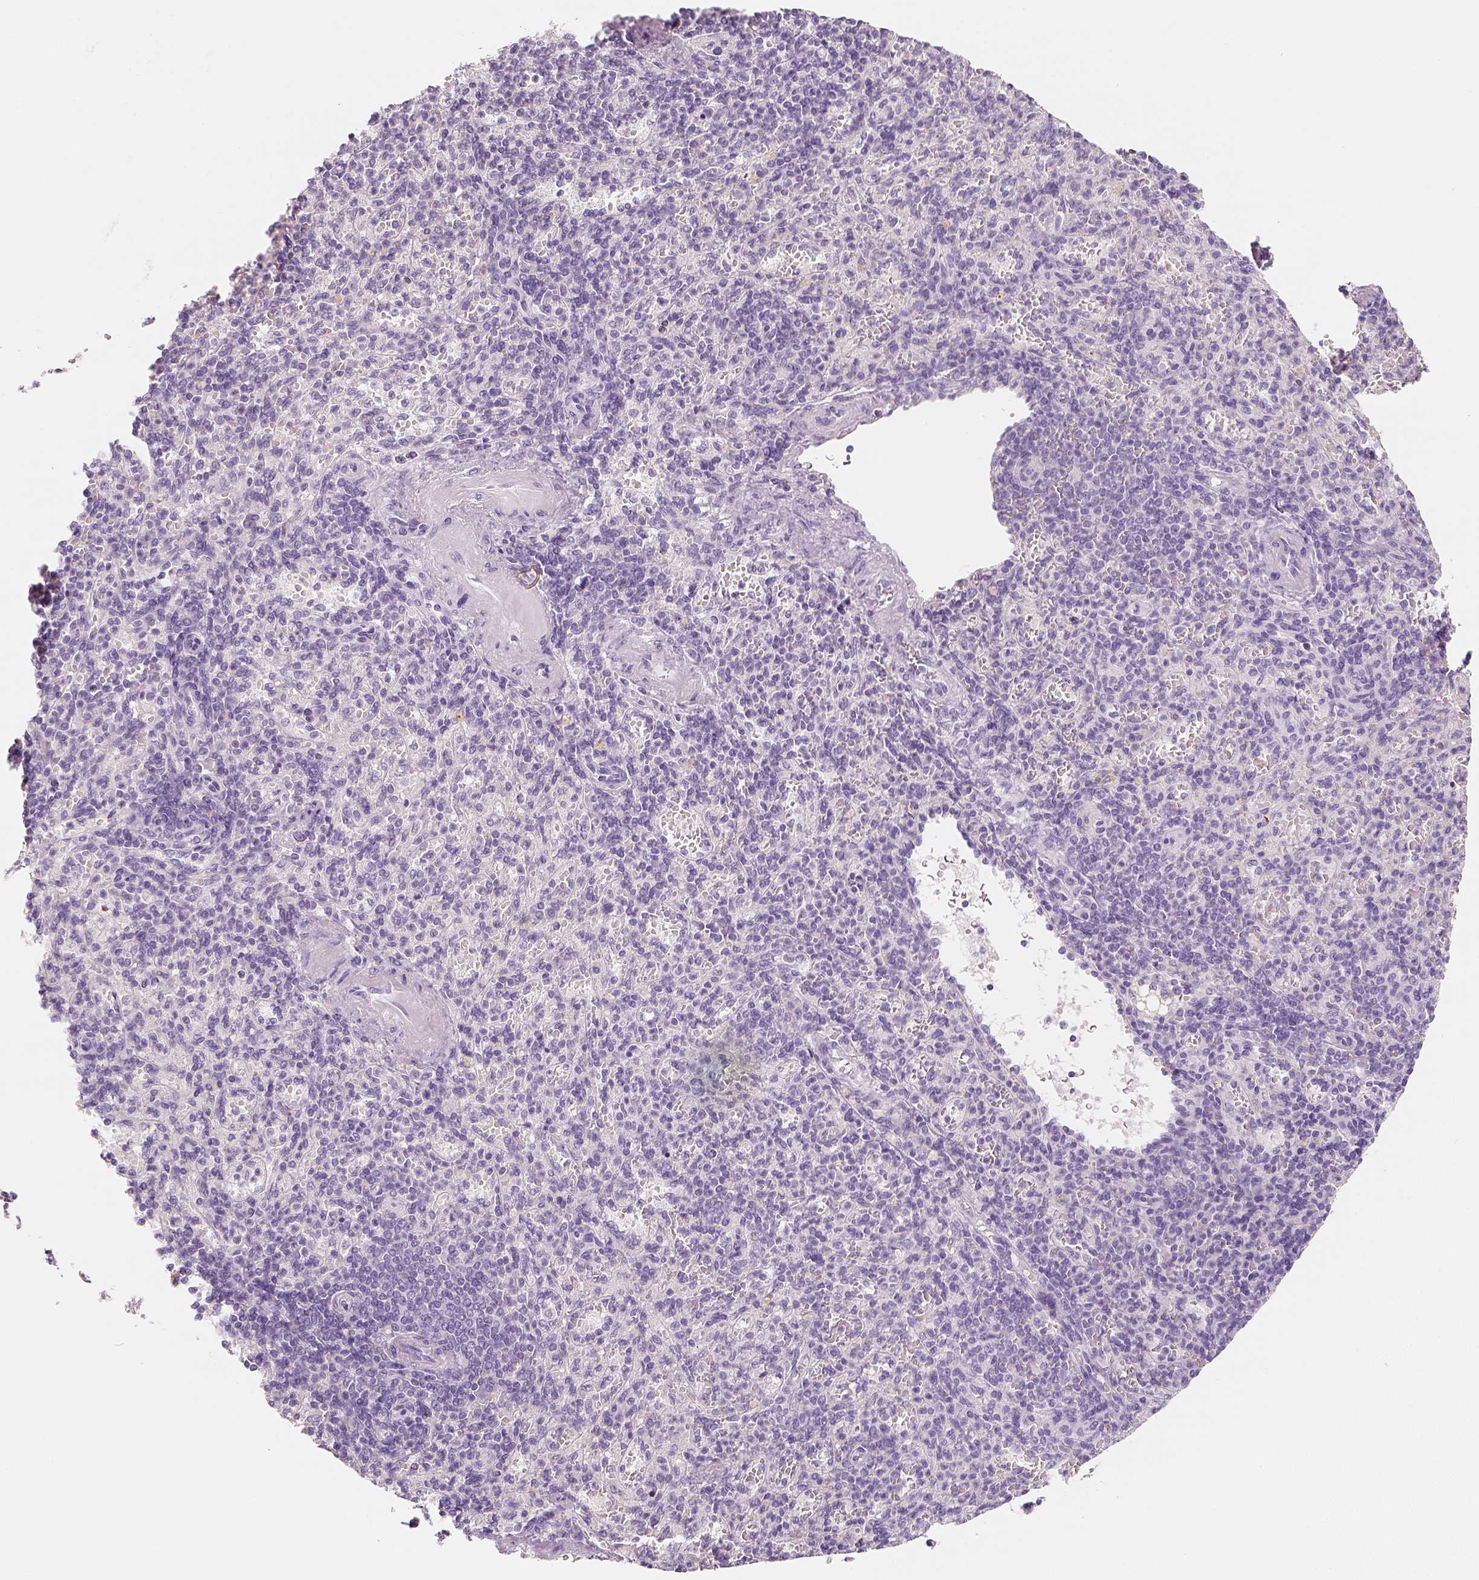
{"staining": {"intensity": "negative", "quantity": "none", "location": "none"}, "tissue": "spleen", "cell_type": "Cells in red pulp", "image_type": "normal", "snomed": [{"axis": "morphology", "description": "Normal tissue, NOS"}, {"axis": "topography", "description": "Spleen"}], "caption": "IHC micrograph of benign spleen: human spleen stained with DAB displays no significant protein positivity in cells in red pulp.", "gene": "NECAB2", "patient": {"sex": "female", "age": 74}}